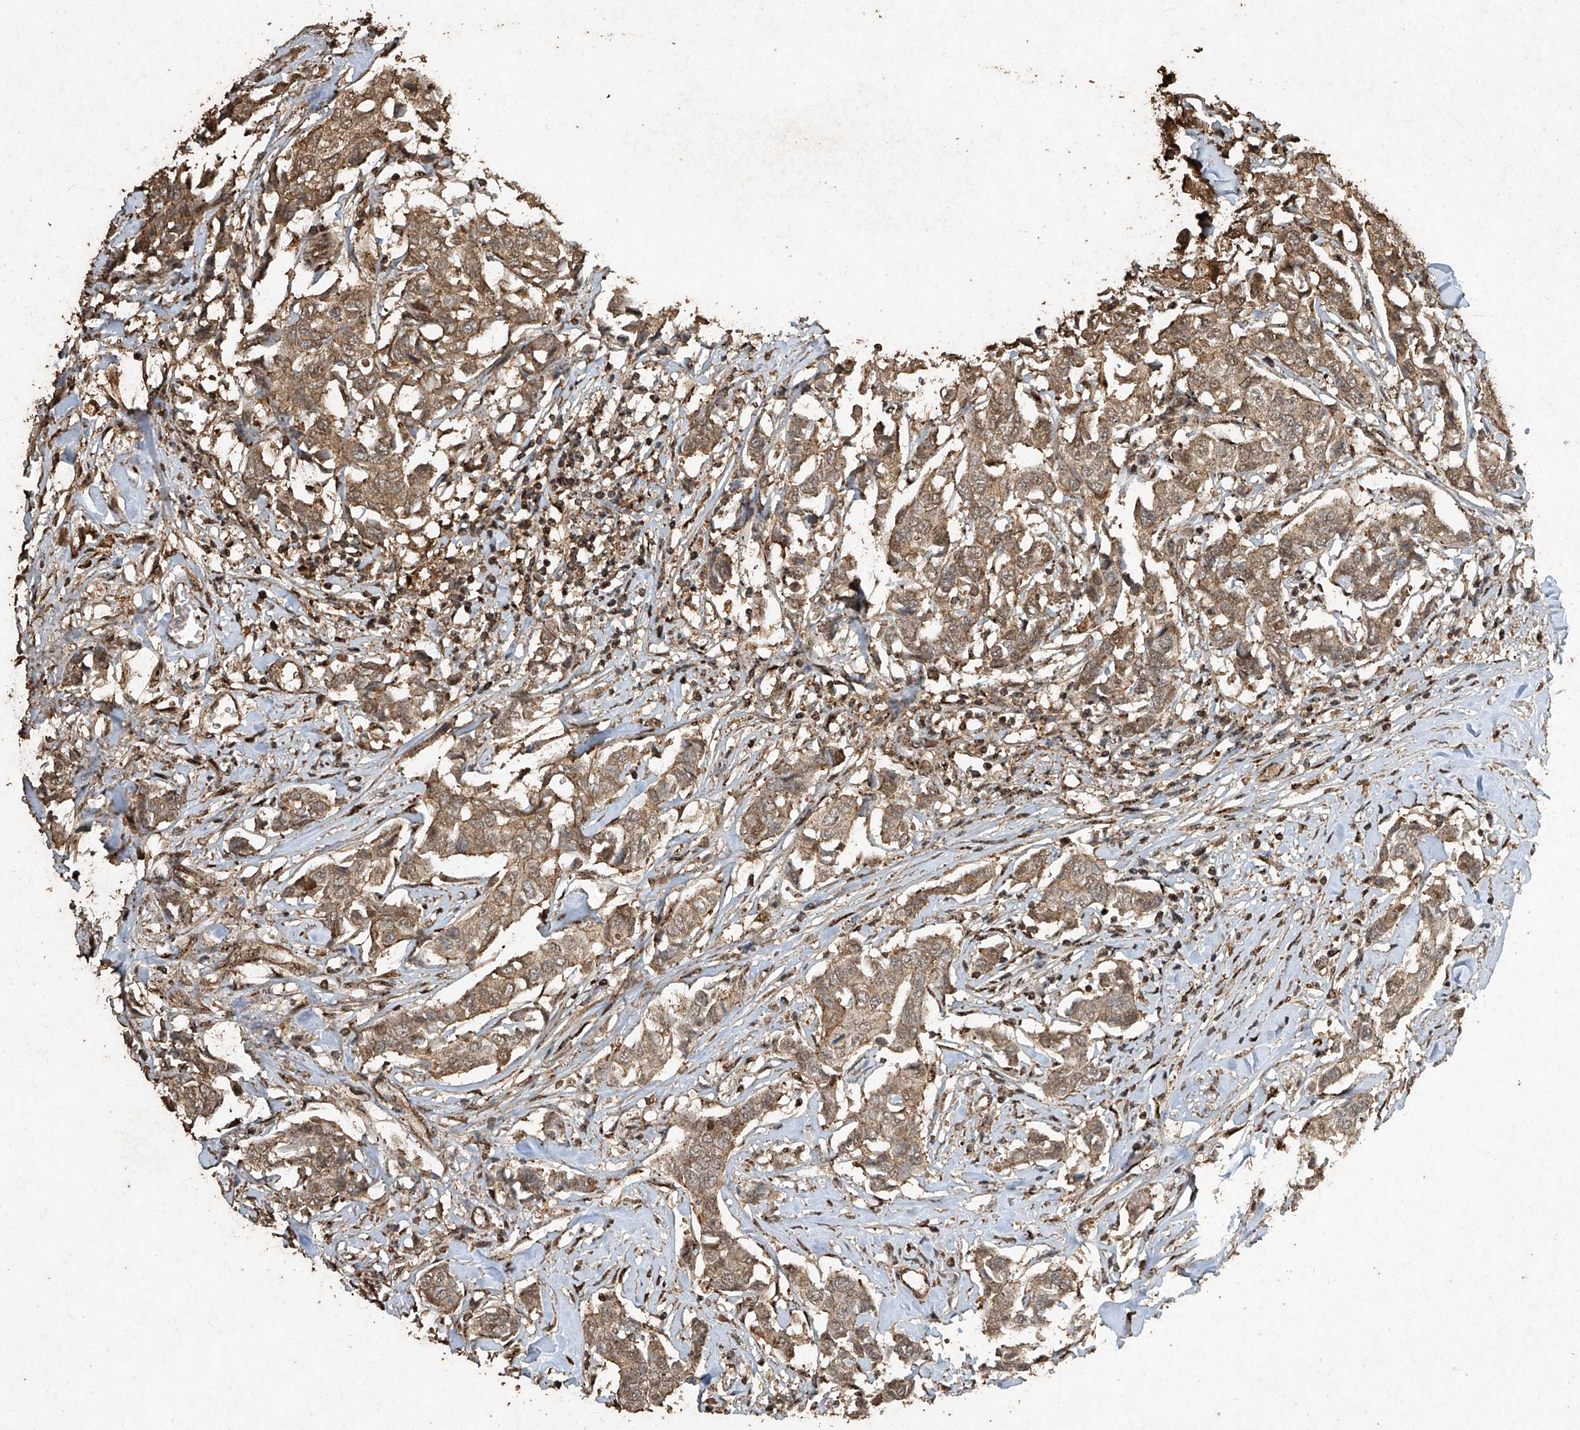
{"staining": {"intensity": "moderate", "quantity": ">75%", "location": "cytoplasmic/membranous"}, "tissue": "breast cancer", "cell_type": "Tumor cells", "image_type": "cancer", "snomed": [{"axis": "morphology", "description": "Duct carcinoma"}, {"axis": "topography", "description": "Breast"}], "caption": "IHC (DAB) staining of human breast cancer (infiltrating ductal carcinoma) reveals moderate cytoplasmic/membranous protein staining in approximately >75% of tumor cells. Nuclei are stained in blue.", "gene": "ERBB3", "patient": {"sex": "female", "age": 80}}